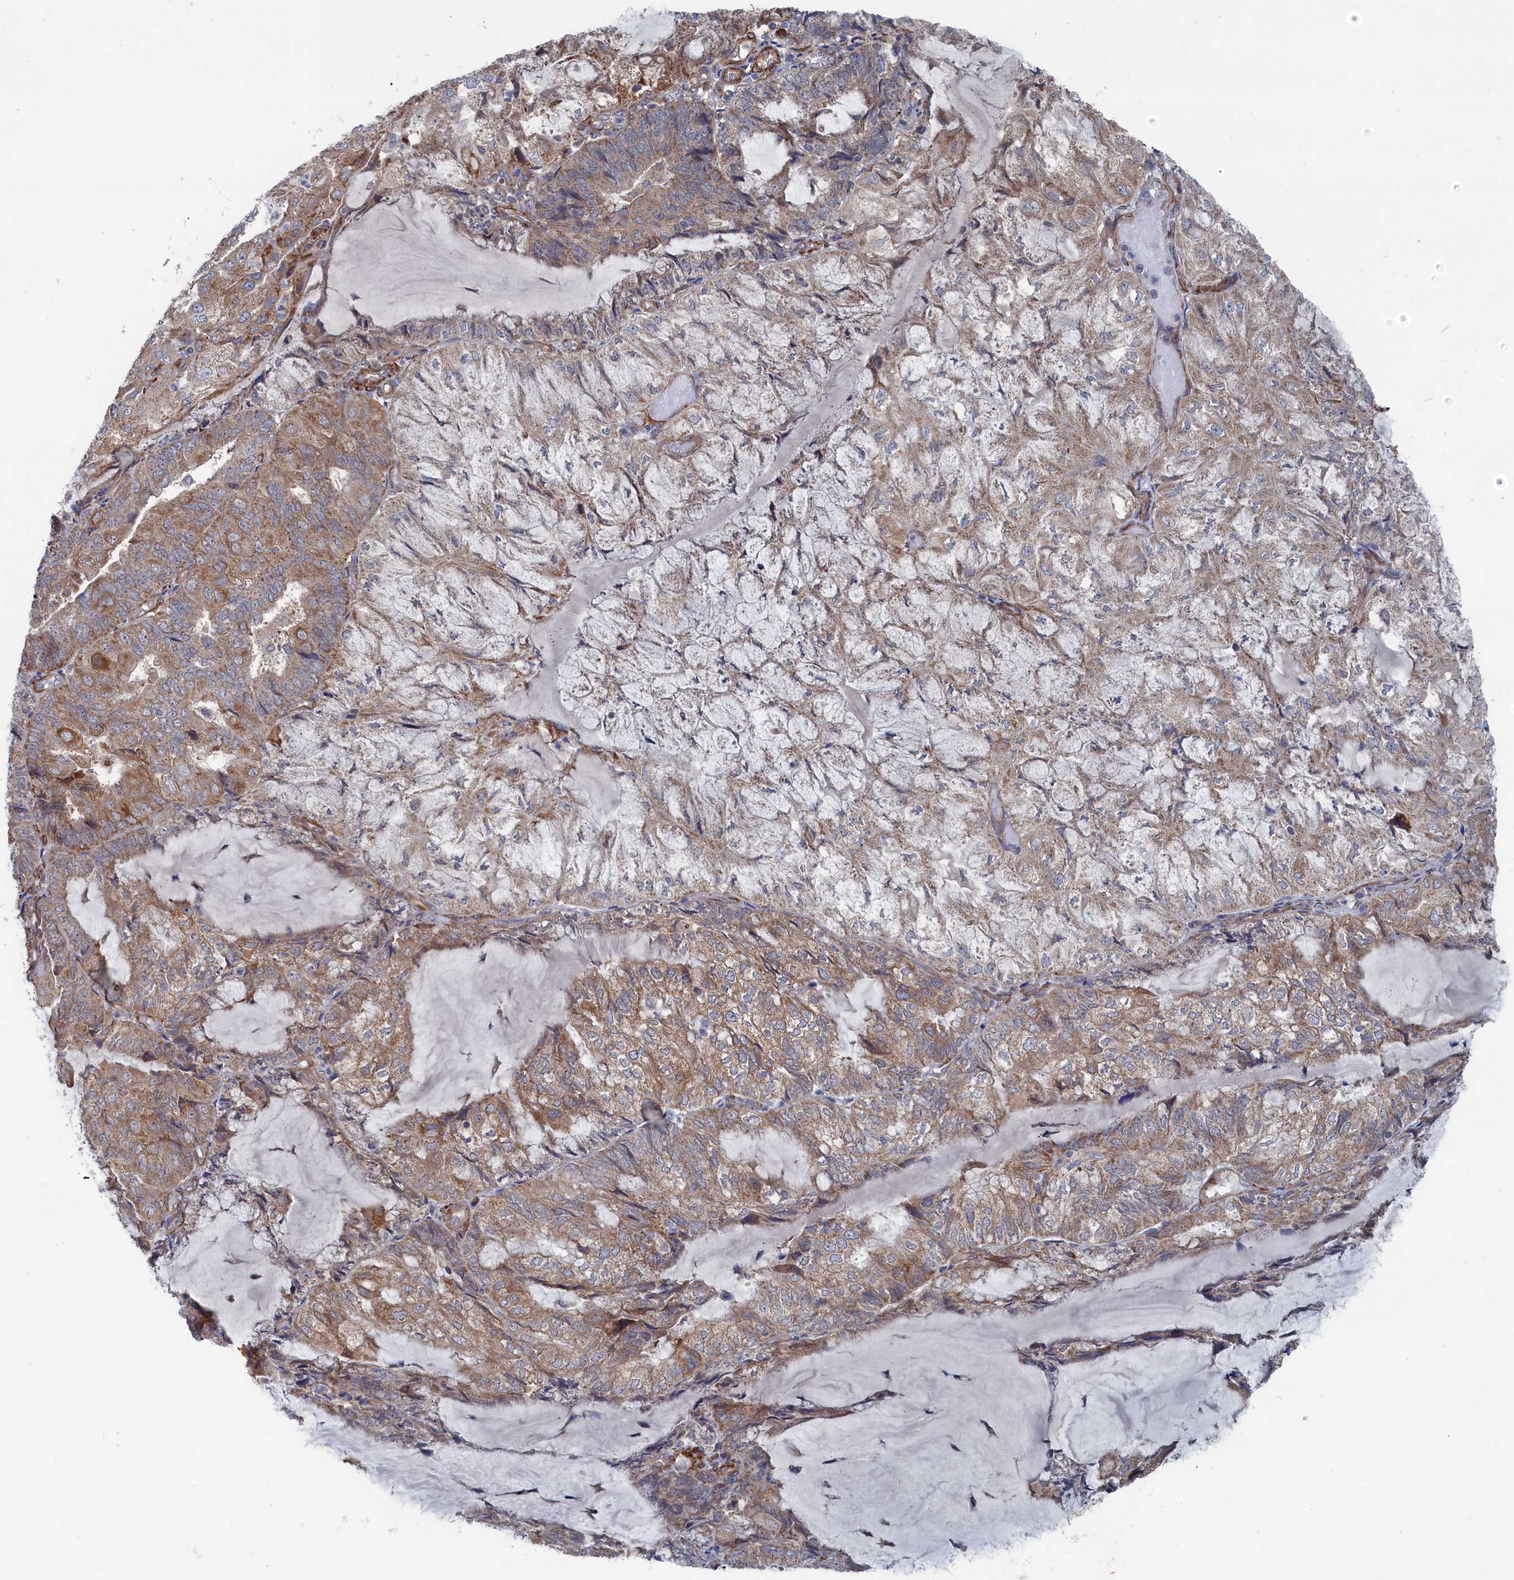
{"staining": {"intensity": "moderate", "quantity": ">75%", "location": "cytoplasmic/membranous"}, "tissue": "endometrial cancer", "cell_type": "Tumor cells", "image_type": "cancer", "snomed": [{"axis": "morphology", "description": "Adenocarcinoma, NOS"}, {"axis": "topography", "description": "Endometrium"}], "caption": "Endometrial adenocarcinoma stained for a protein (brown) demonstrates moderate cytoplasmic/membranous positive staining in about >75% of tumor cells.", "gene": "FILIP1L", "patient": {"sex": "female", "age": 81}}